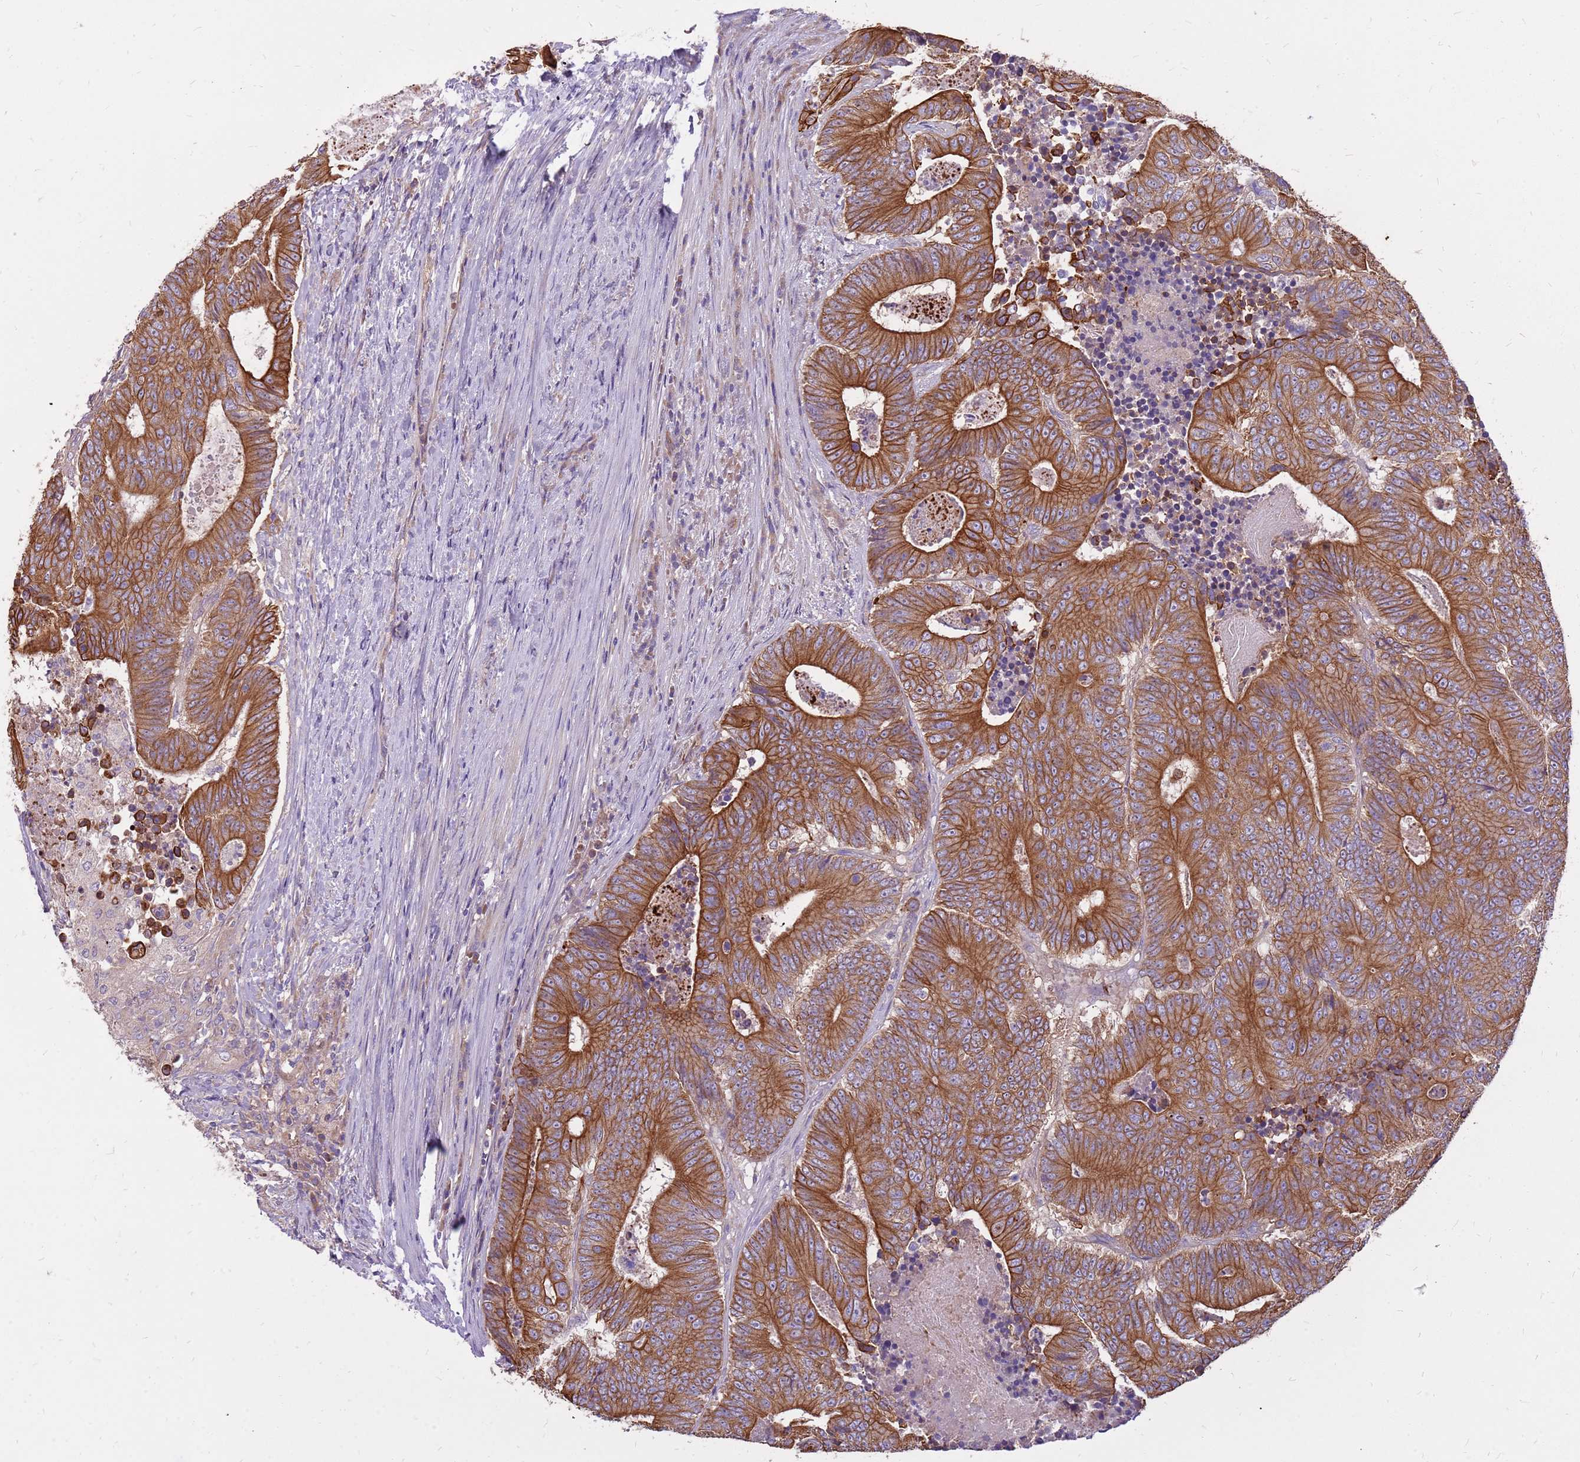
{"staining": {"intensity": "strong", "quantity": ">75%", "location": "cytoplasmic/membranous"}, "tissue": "colorectal cancer", "cell_type": "Tumor cells", "image_type": "cancer", "snomed": [{"axis": "morphology", "description": "Adenocarcinoma, NOS"}, {"axis": "topography", "description": "Colon"}], "caption": "Immunohistochemical staining of colorectal adenocarcinoma demonstrates high levels of strong cytoplasmic/membranous protein positivity in approximately >75% of tumor cells.", "gene": "WASHC4", "patient": {"sex": "male", "age": 83}}